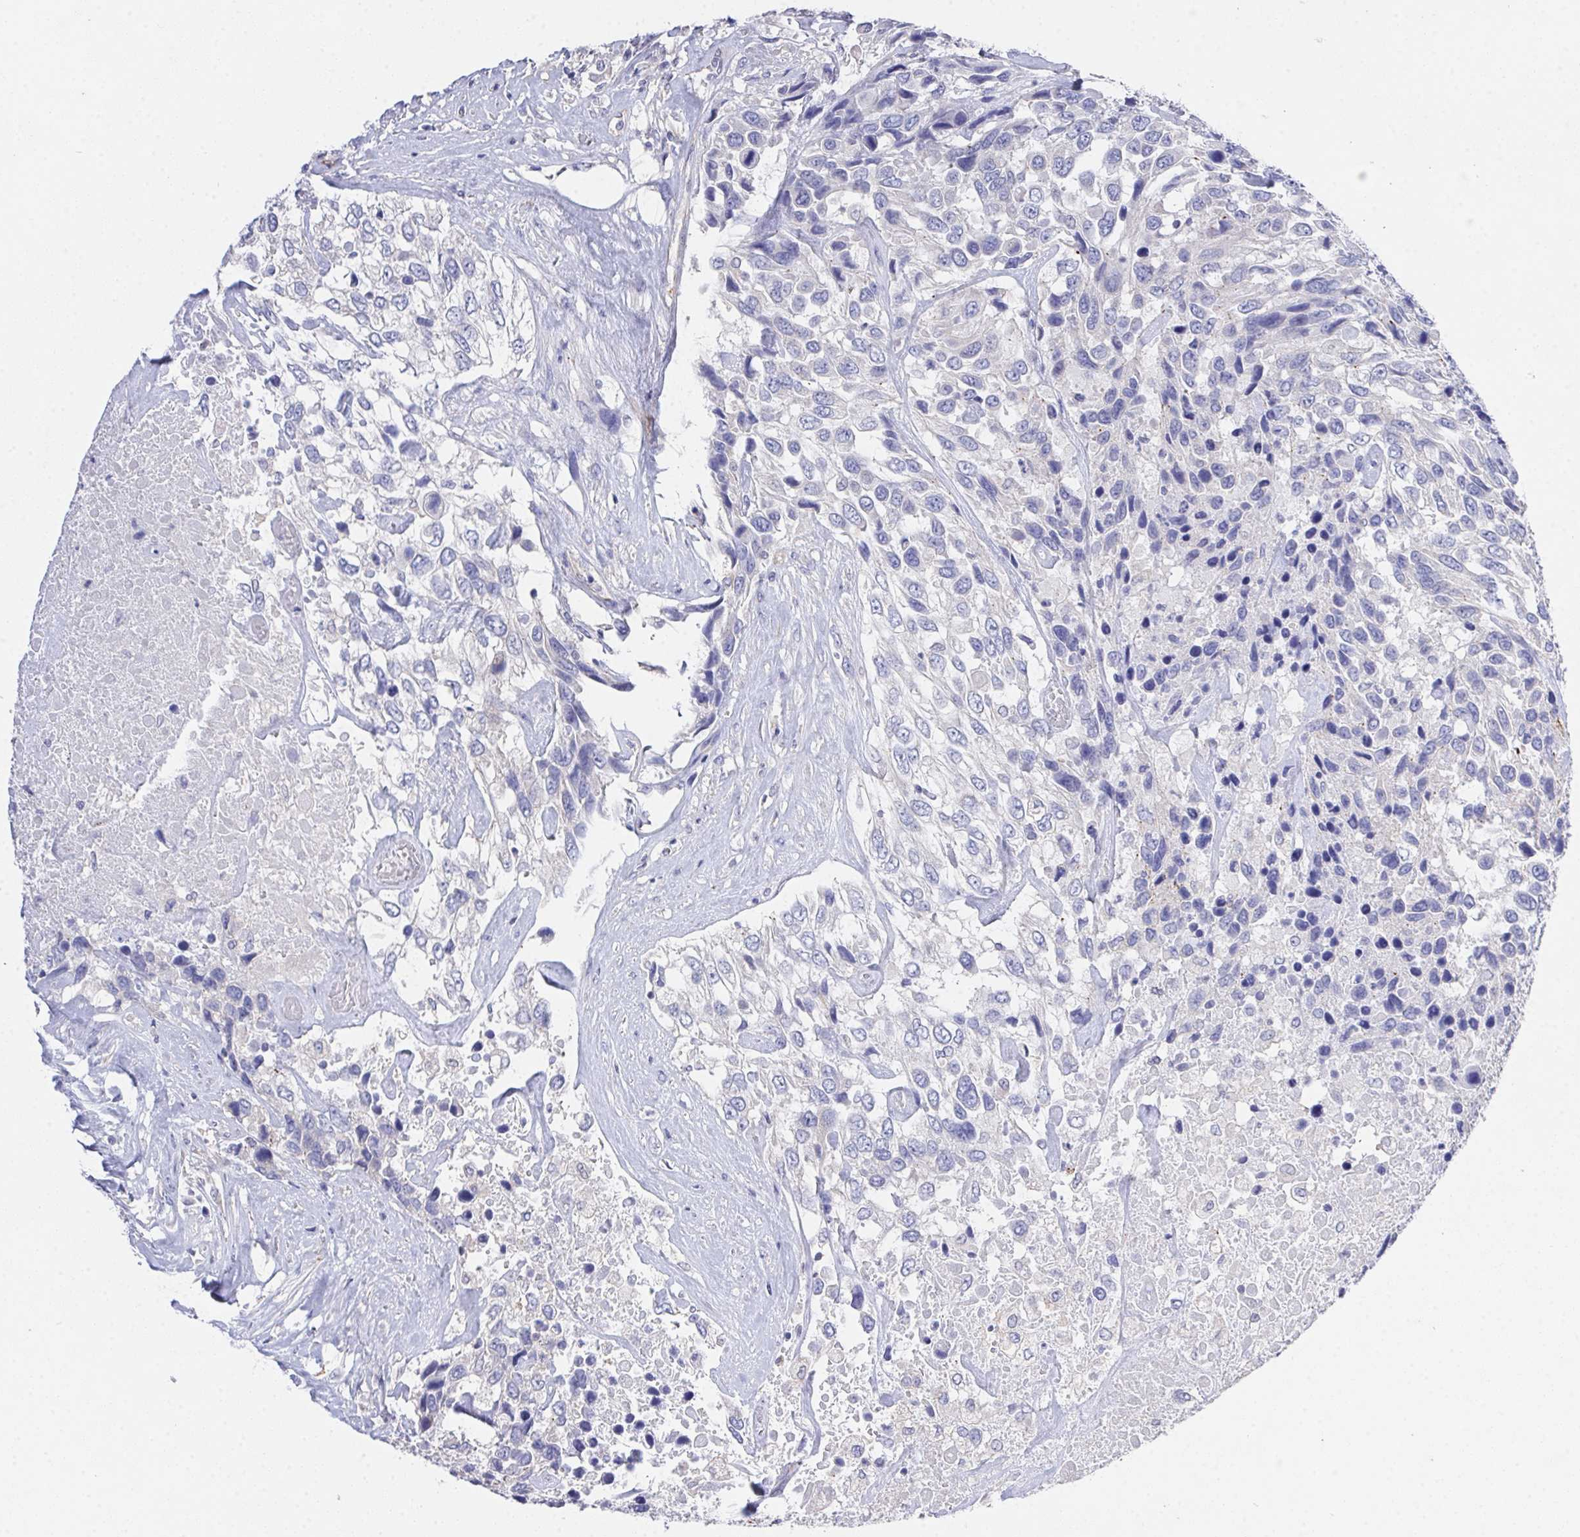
{"staining": {"intensity": "negative", "quantity": "none", "location": "none"}, "tissue": "urothelial cancer", "cell_type": "Tumor cells", "image_type": "cancer", "snomed": [{"axis": "morphology", "description": "Urothelial carcinoma, High grade"}, {"axis": "topography", "description": "Urinary bladder"}], "caption": "Immunohistochemical staining of human high-grade urothelial carcinoma shows no significant positivity in tumor cells.", "gene": "PRG3", "patient": {"sex": "female", "age": 70}}